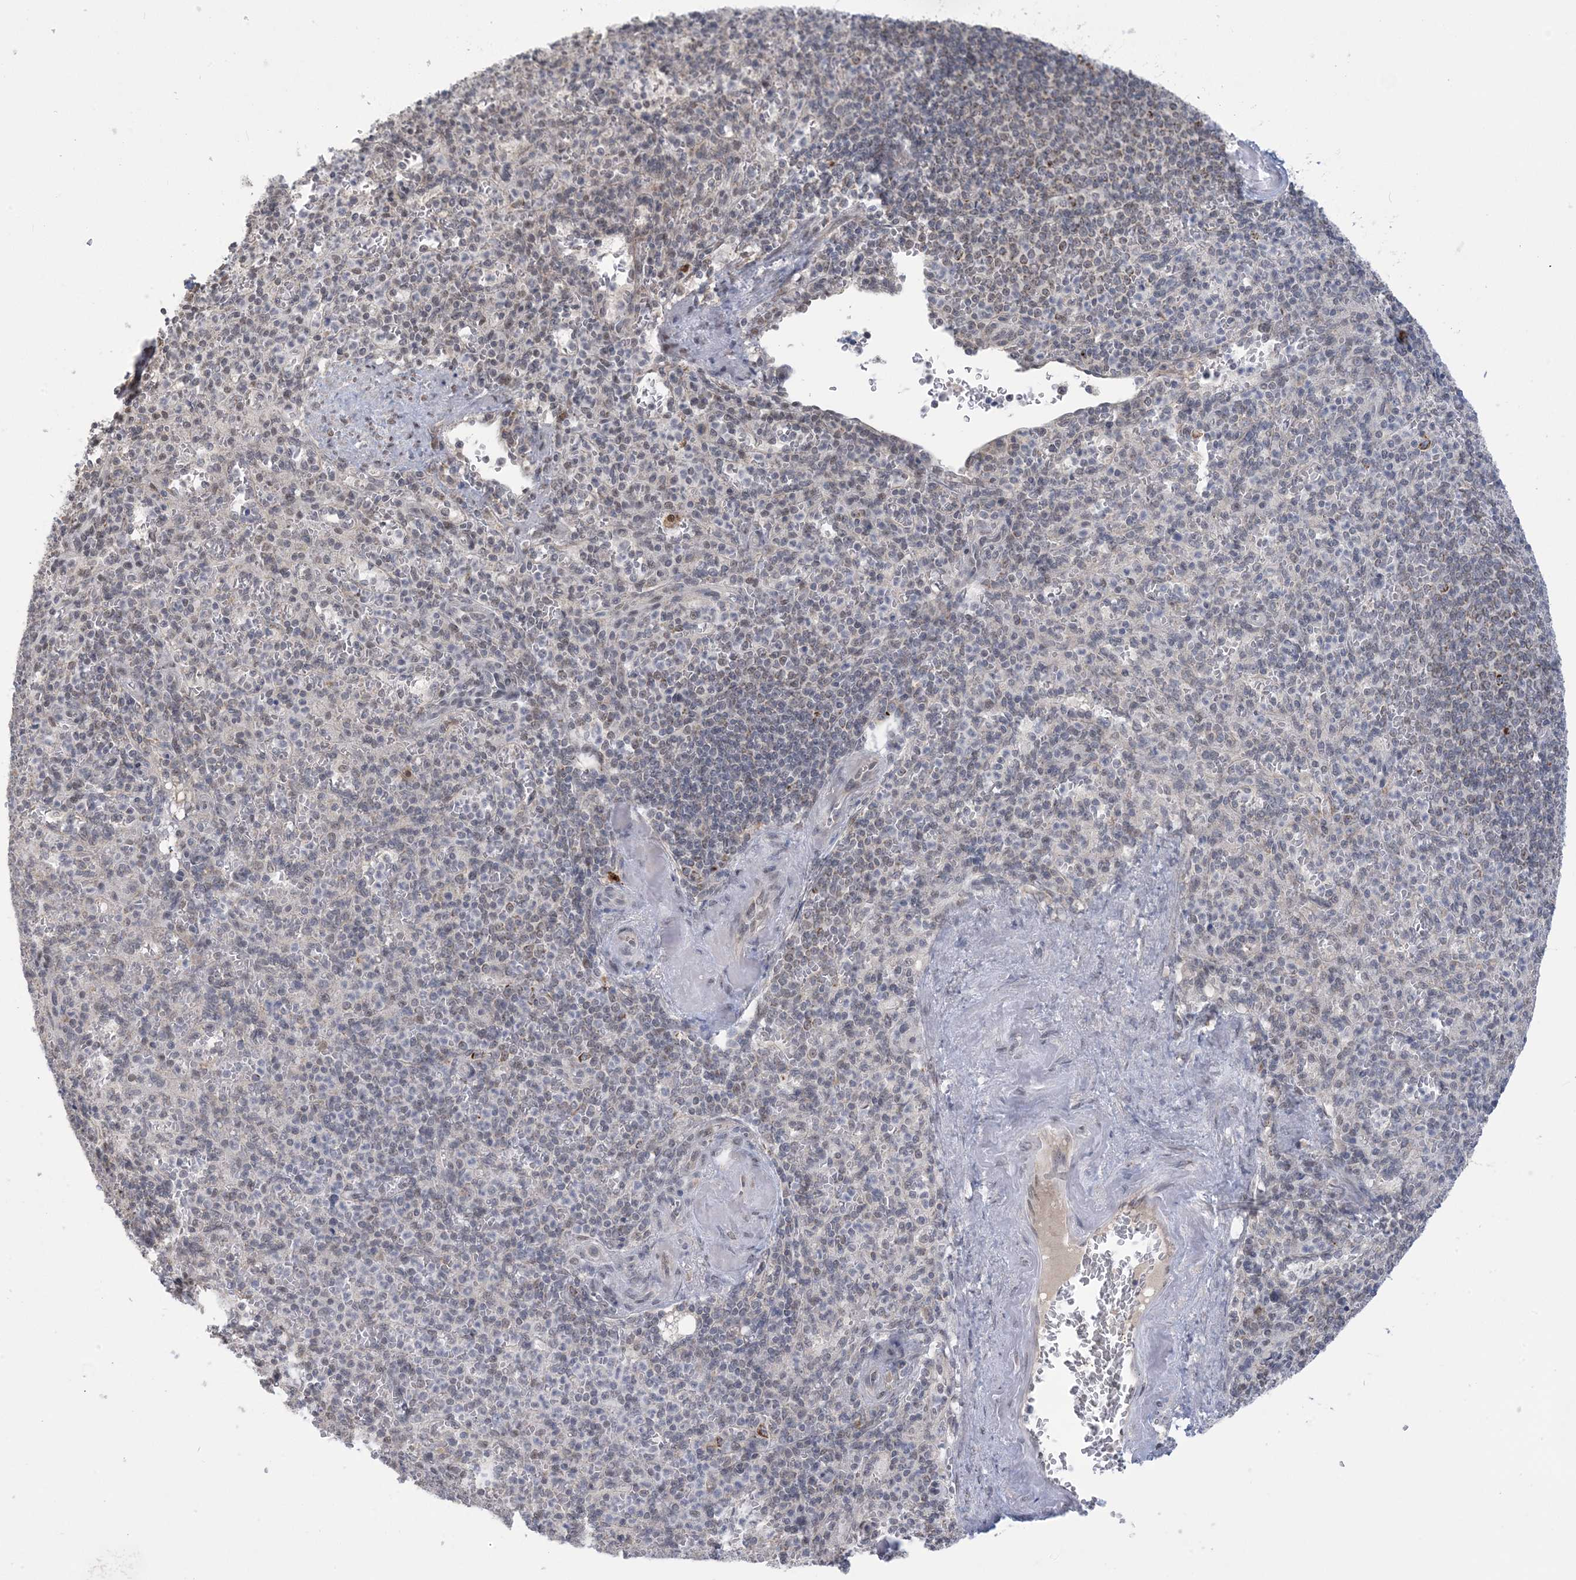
{"staining": {"intensity": "weak", "quantity": "<25%", "location": "cytoplasmic/membranous"}, "tissue": "spleen", "cell_type": "Cells in red pulp", "image_type": "normal", "snomed": [{"axis": "morphology", "description": "Normal tissue, NOS"}, {"axis": "topography", "description": "Spleen"}], "caption": "This is an immunohistochemistry histopathology image of unremarkable human spleen. There is no staining in cells in red pulp.", "gene": "TRMT10C", "patient": {"sex": "female", "age": 74}}